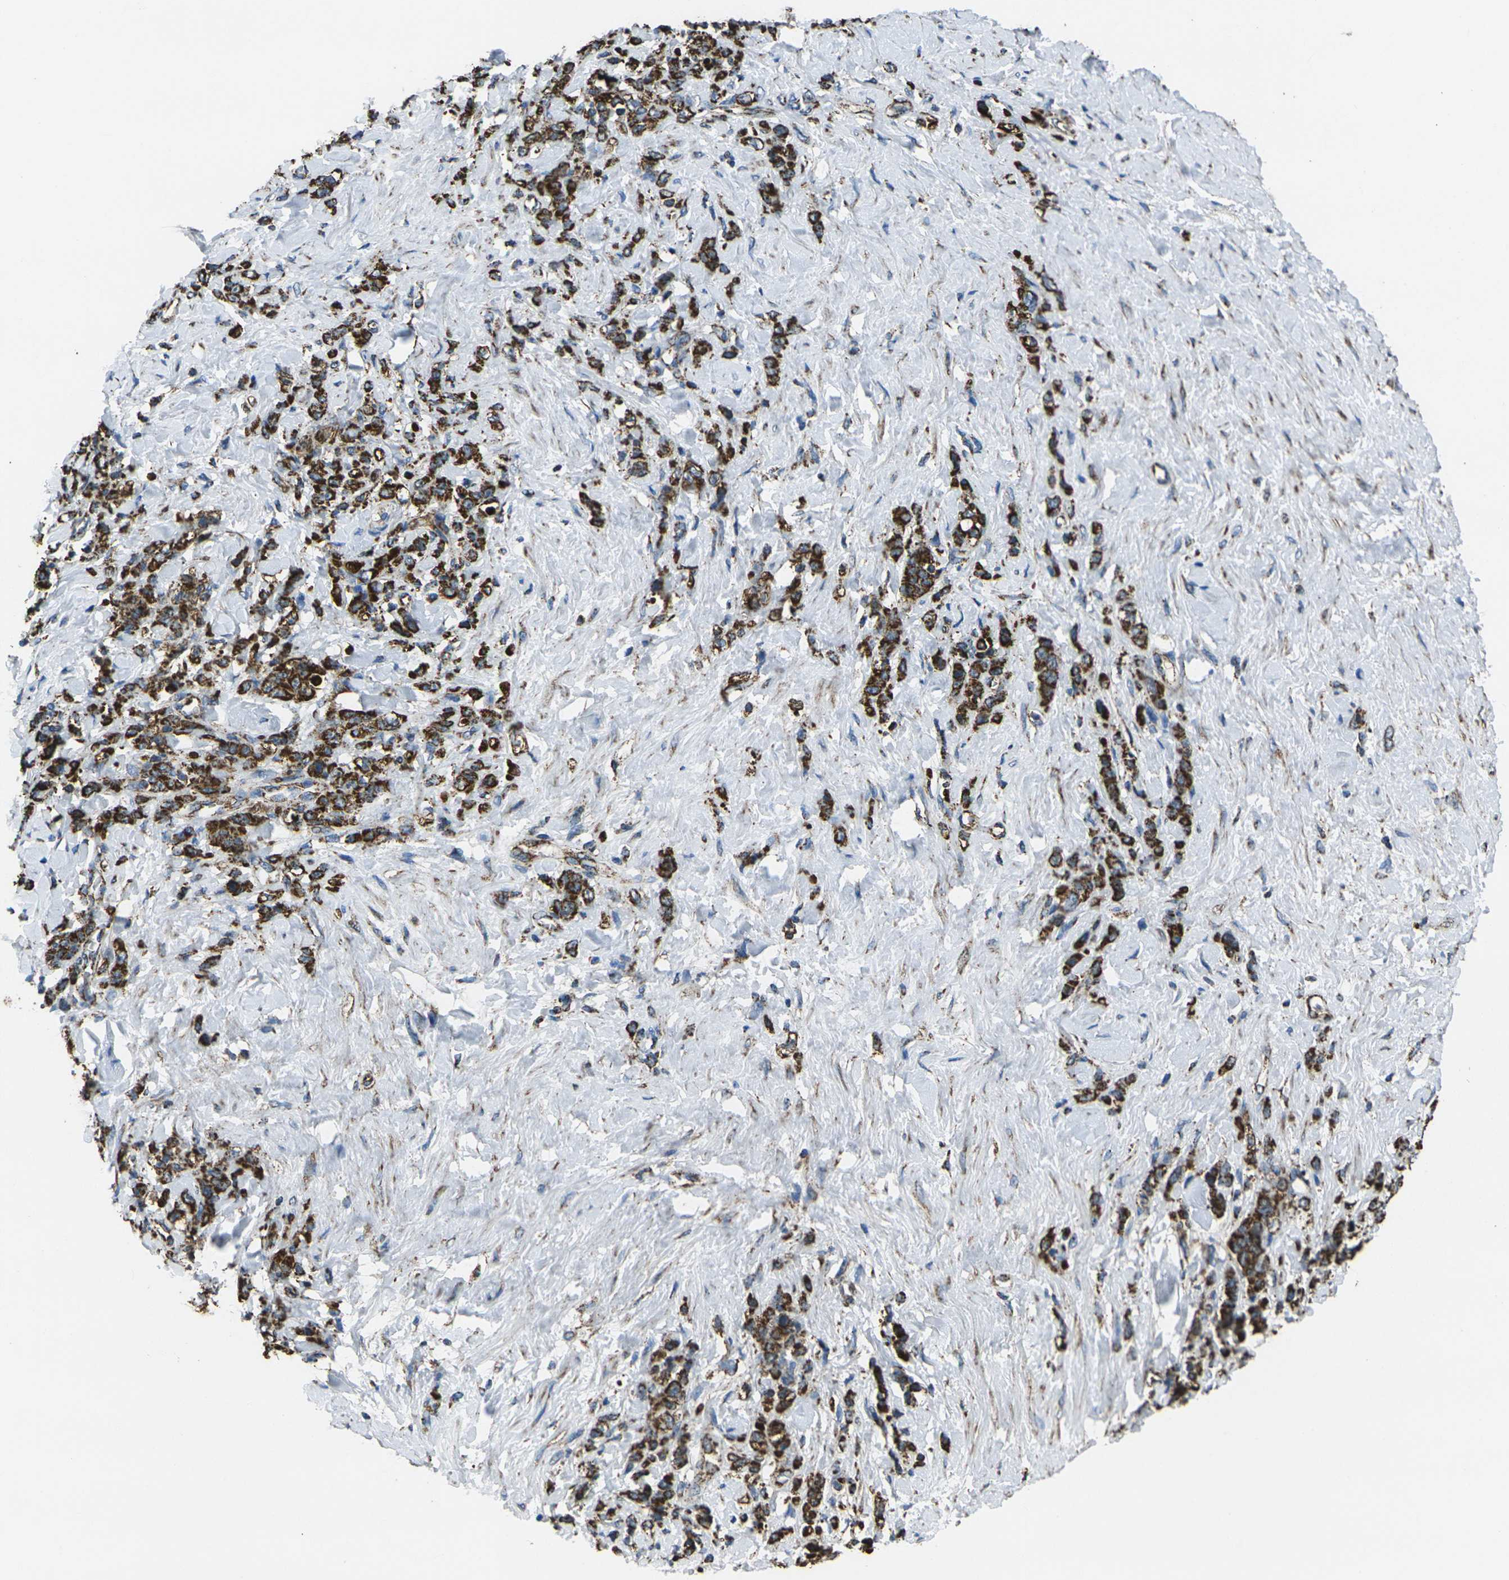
{"staining": {"intensity": "strong", "quantity": ">75%", "location": "cytoplasmic/membranous"}, "tissue": "stomach cancer", "cell_type": "Tumor cells", "image_type": "cancer", "snomed": [{"axis": "morphology", "description": "Adenocarcinoma, NOS"}, {"axis": "topography", "description": "Stomach"}], "caption": "The histopathology image demonstrates staining of stomach cancer (adenocarcinoma), revealing strong cytoplasmic/membranous protein positivity (brown color) within tumor cells.", "gene": "KLHL5", "patient": {"sex": "male", "age": 82}}